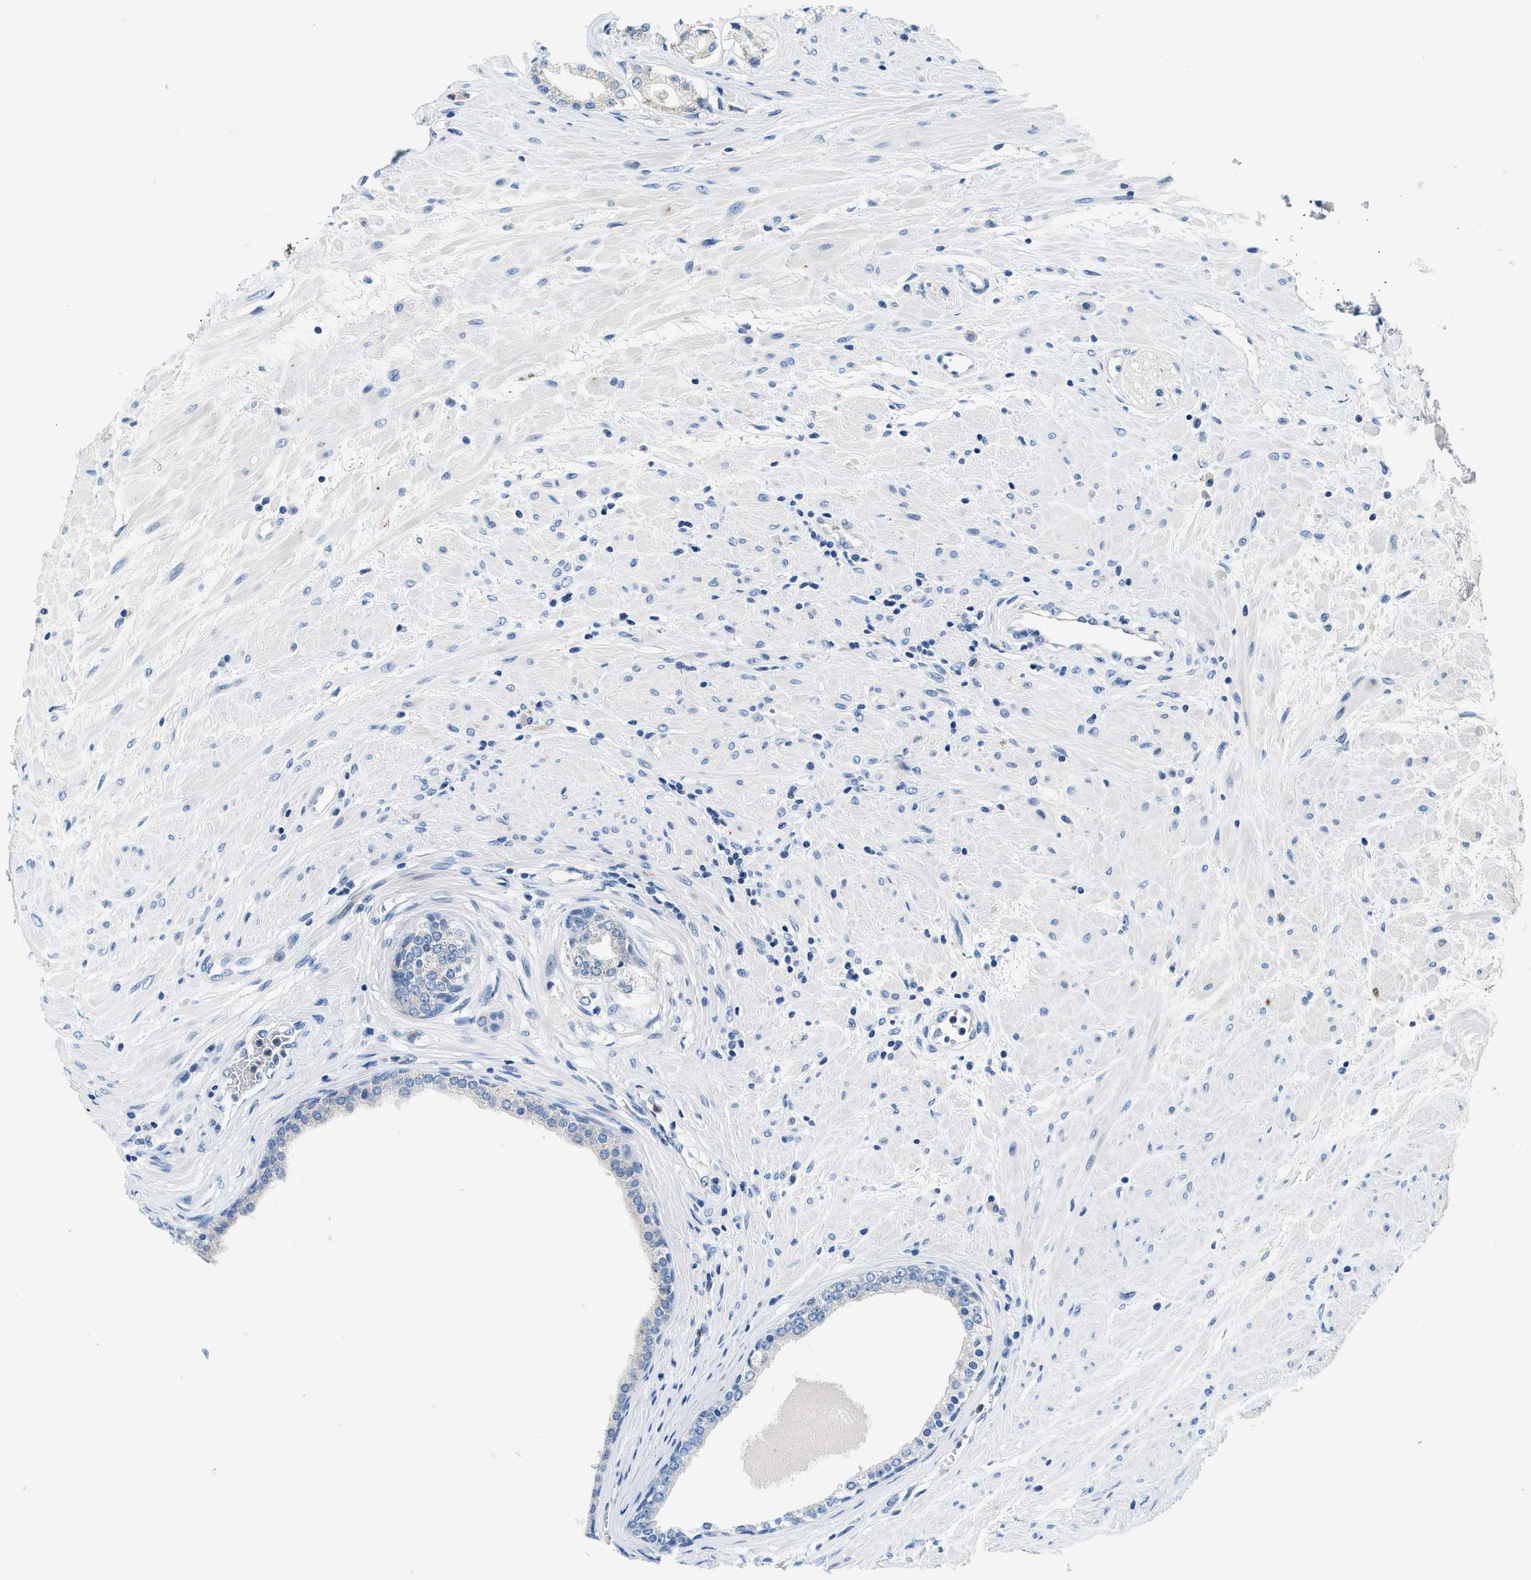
{"staining": {"intensity": "negative", "quantity": "none", "location": "none"}, "tissue": "prostate cancer", "cell_type": "Tumor cells", "image_type": "cancer", "snomed": [{"axis": "morphology", "description": "Adenocarcinoma, Low grade"}, {"axis": "topography", "description": "Prostate"}], "caption": "Tumor cells show no significant positivity in prostate cancer.", "gene": "ADGRE3", "patient": {"sex": "male", "age": 63}}